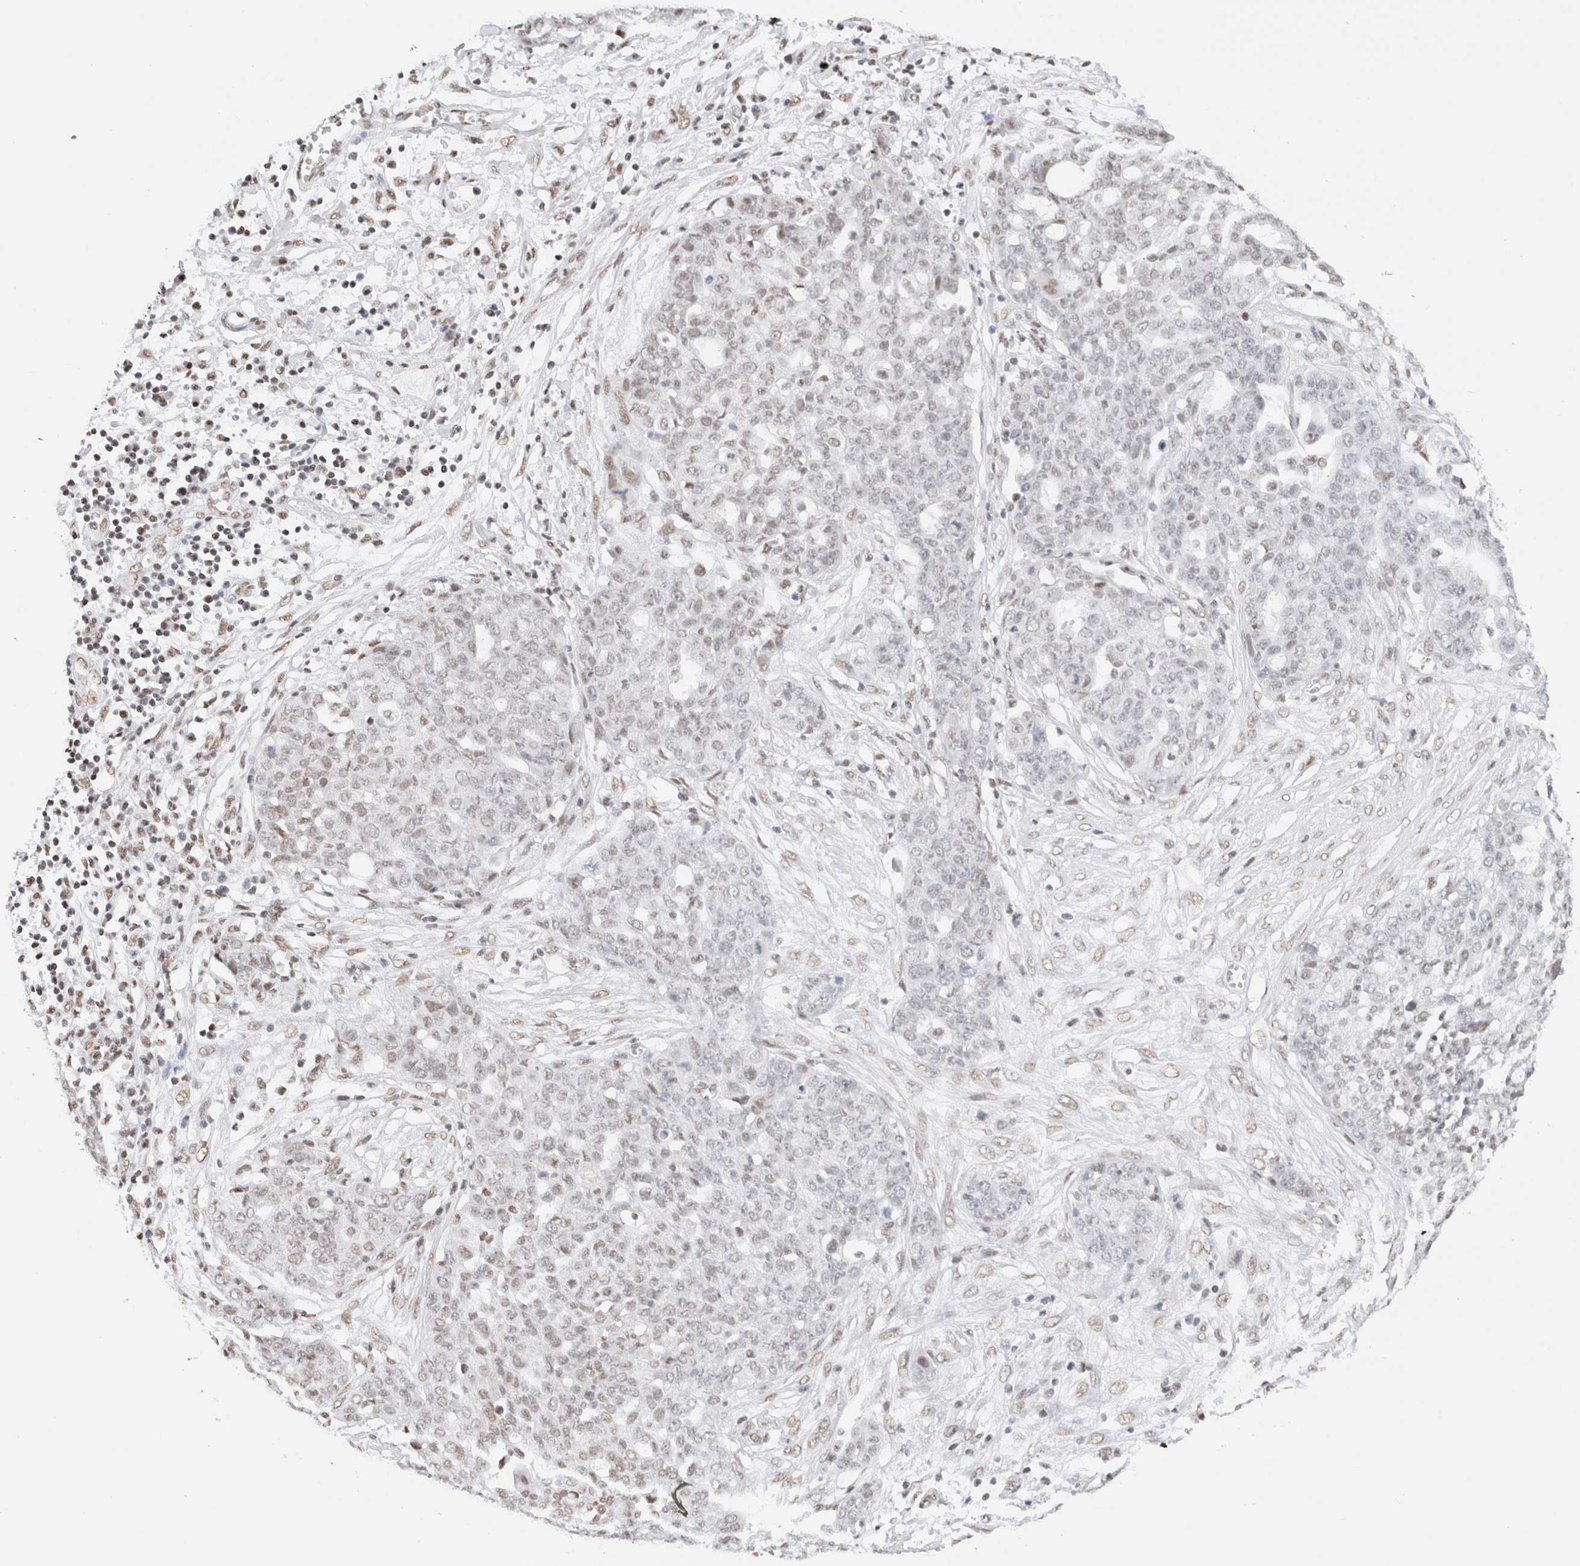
{"staining": {"intensity": "weak", "quantity": "<25%", "location": "nuclear"}, "tissue": "ovarian cancer", "cell_type": "Tumor cells", "image_type": "cancer", "snomed": [{"axis": "morphology", "description": "Cystadenocarcinoma, serous, NOS"}, {"axis": "topography", "description": "Soft tissue"}, {"axis": "topography", "description": "Ovary"}], "caption": "High magnification brightfield microscopy of ovarian cancer (serous cystadenocarcinoma) stained with DAB (3,3'-diaminobenzidine) (brown) and counterstained with hematoxylin (blue): tumor cells show no significant positivity. (Stains: DAB immunohistochemistry (IHC) with hematoxylin counter stain, Microscopy: brightfield microscopy at high magnification).", "gene": "SUPT3H", "patient": {"sex": "female", "age": 57}}